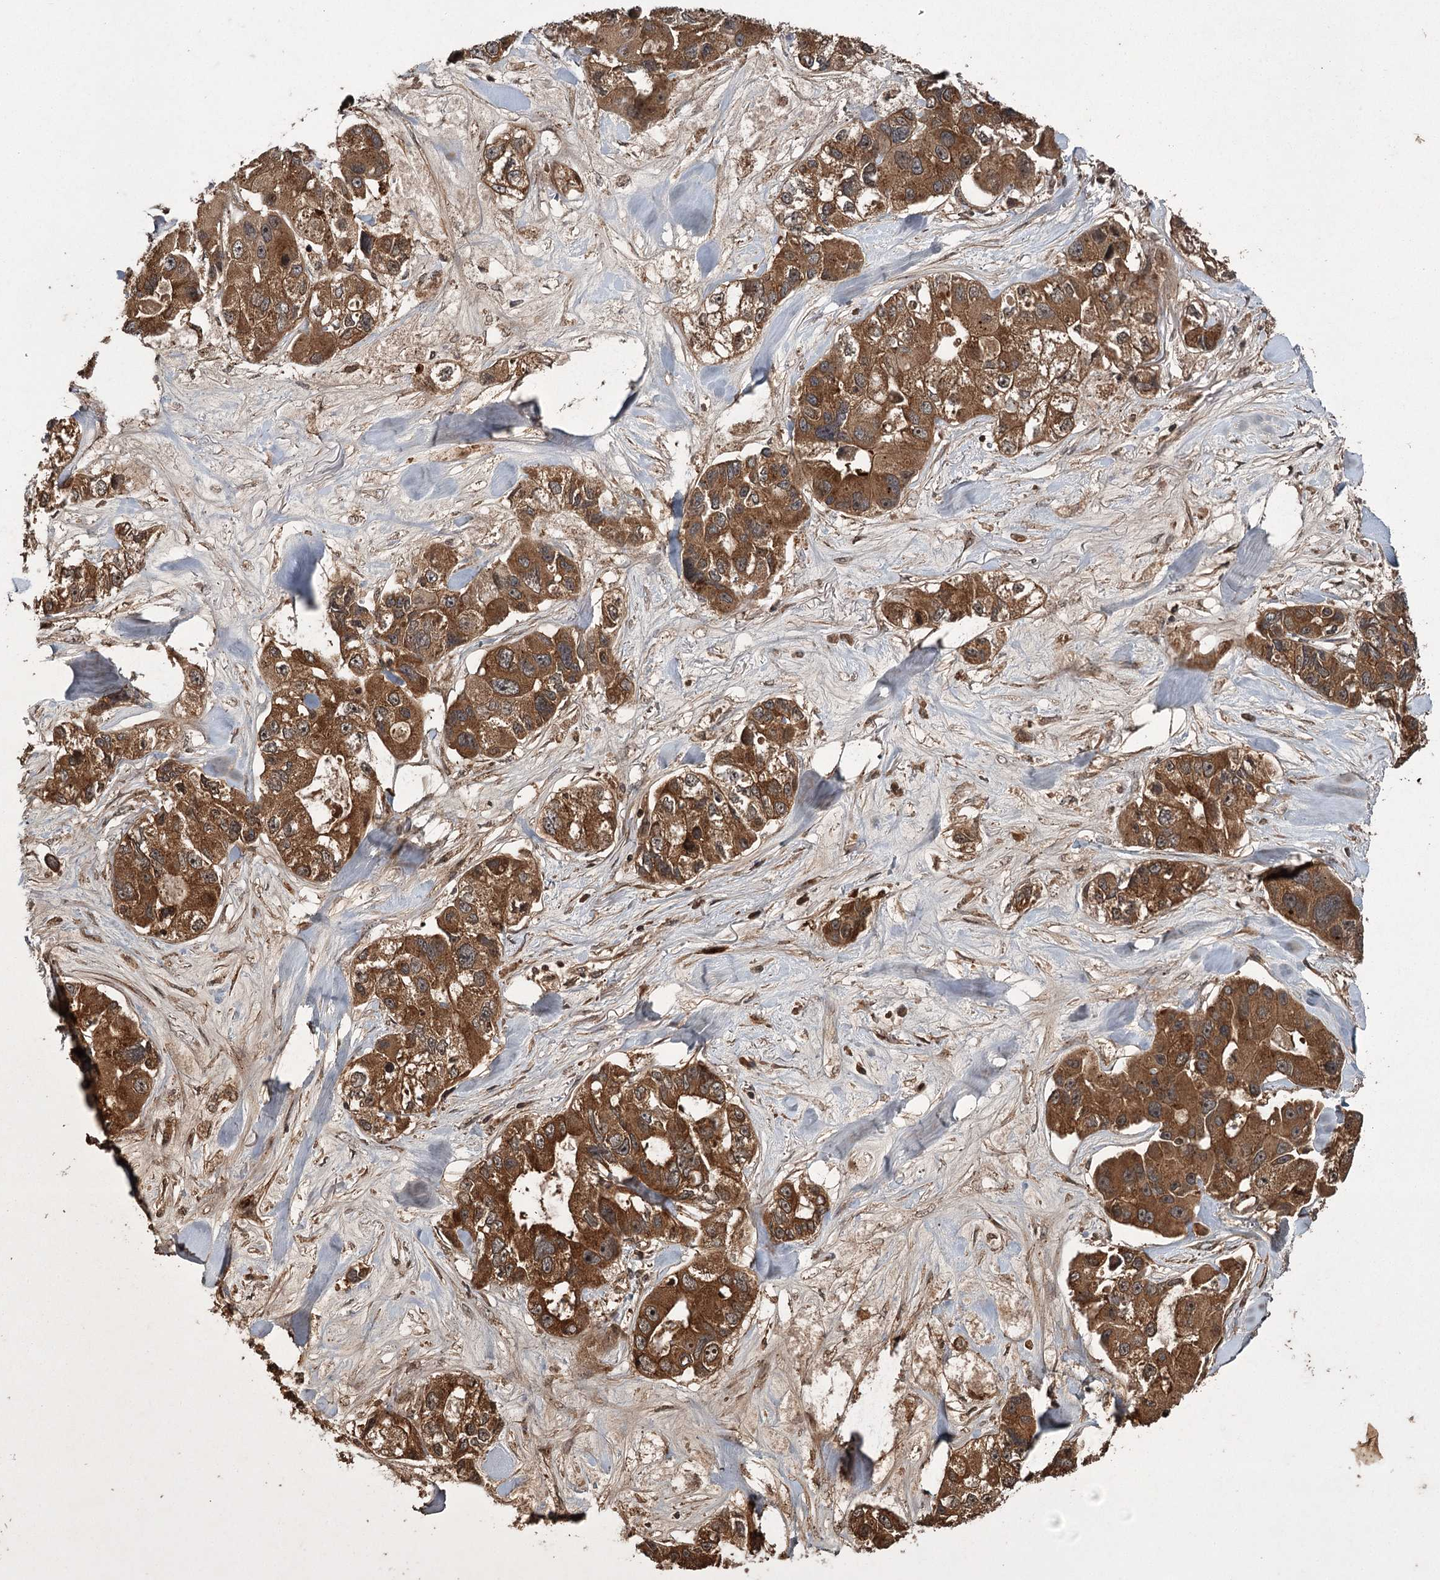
{"staining": {"intensity": "strong", "quantity": ">75%", "location": "cytoplasmic/membranous"}, "tissue": "lung cancer", "cell_type": "Tumor cells", "image_type": "cancer", "snomed": [{"axis": "morphology", "description": "Adenocarcinoma, NOS"}, {"axis": "topography", "description": "Lung"}], "caption": "Immunohistochemistry (IHC) (DAB (3,3'-diaminobenzidine)) staining of human lung adenocarcinoma displays strong cytoplasmic/membranous protein staining in about >75% of tumor cells.", "gene": "RPAP3", "patient": {"sex": "female", "age": 54}}